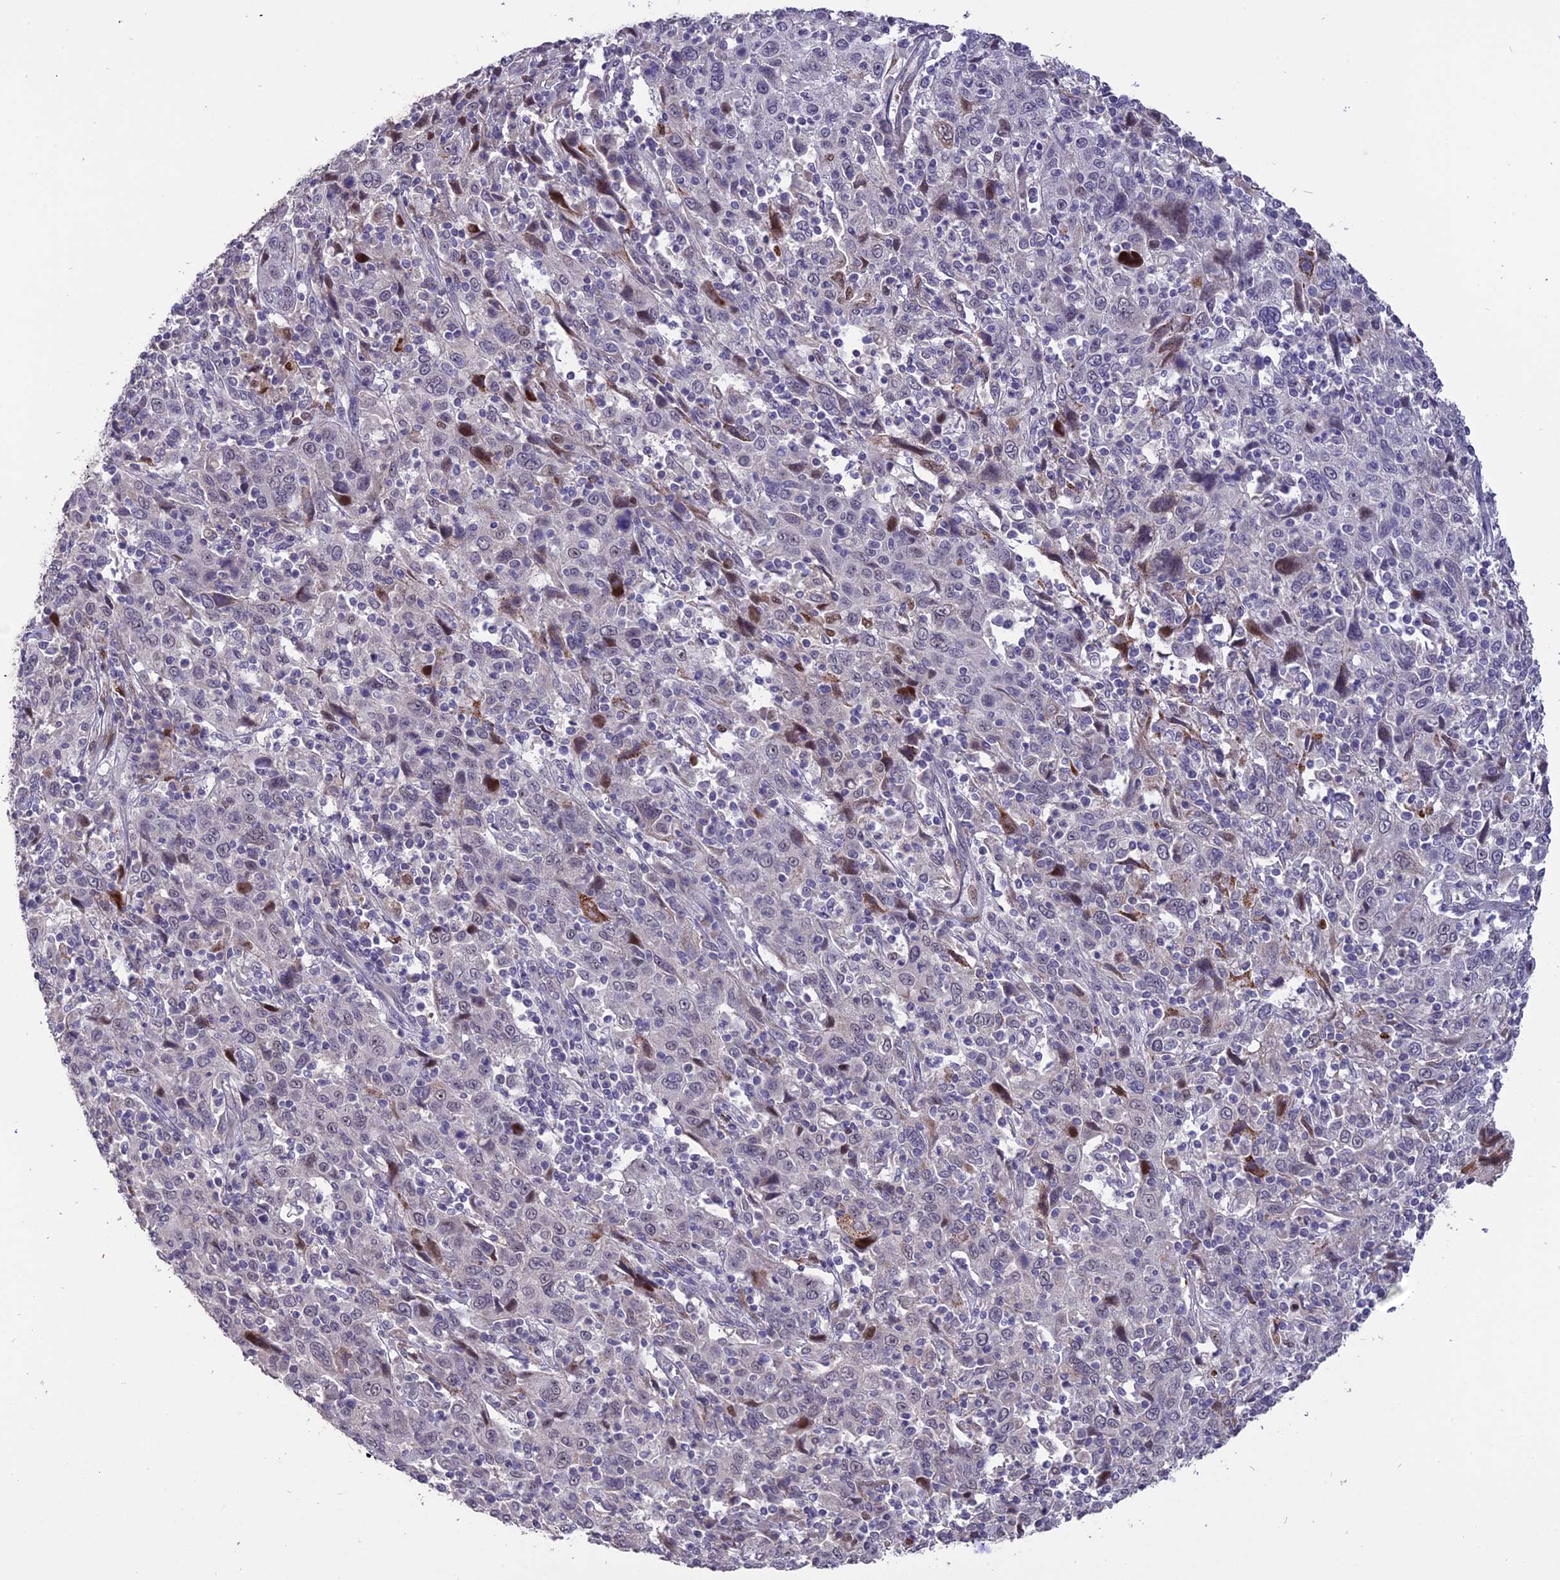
{"staining": {"intensity": "negative", "quantity": "none", "location": "none"}, "tissue": "cervical cancer", "cell_type": "Tumor cells", "image_type": "cancer", "snomed": [{"axis": "morphology", "description": "Squamous cell carcinoma, NOS"}, {"axis": "topography", "description": "Cervix"}], "caption": "Immunohistochemistry of cervical squamous cell carcinoma reveals no expression in tumor cells.", "gene": "TMEM263", "patient": {"sex": "female", "age": 46}}